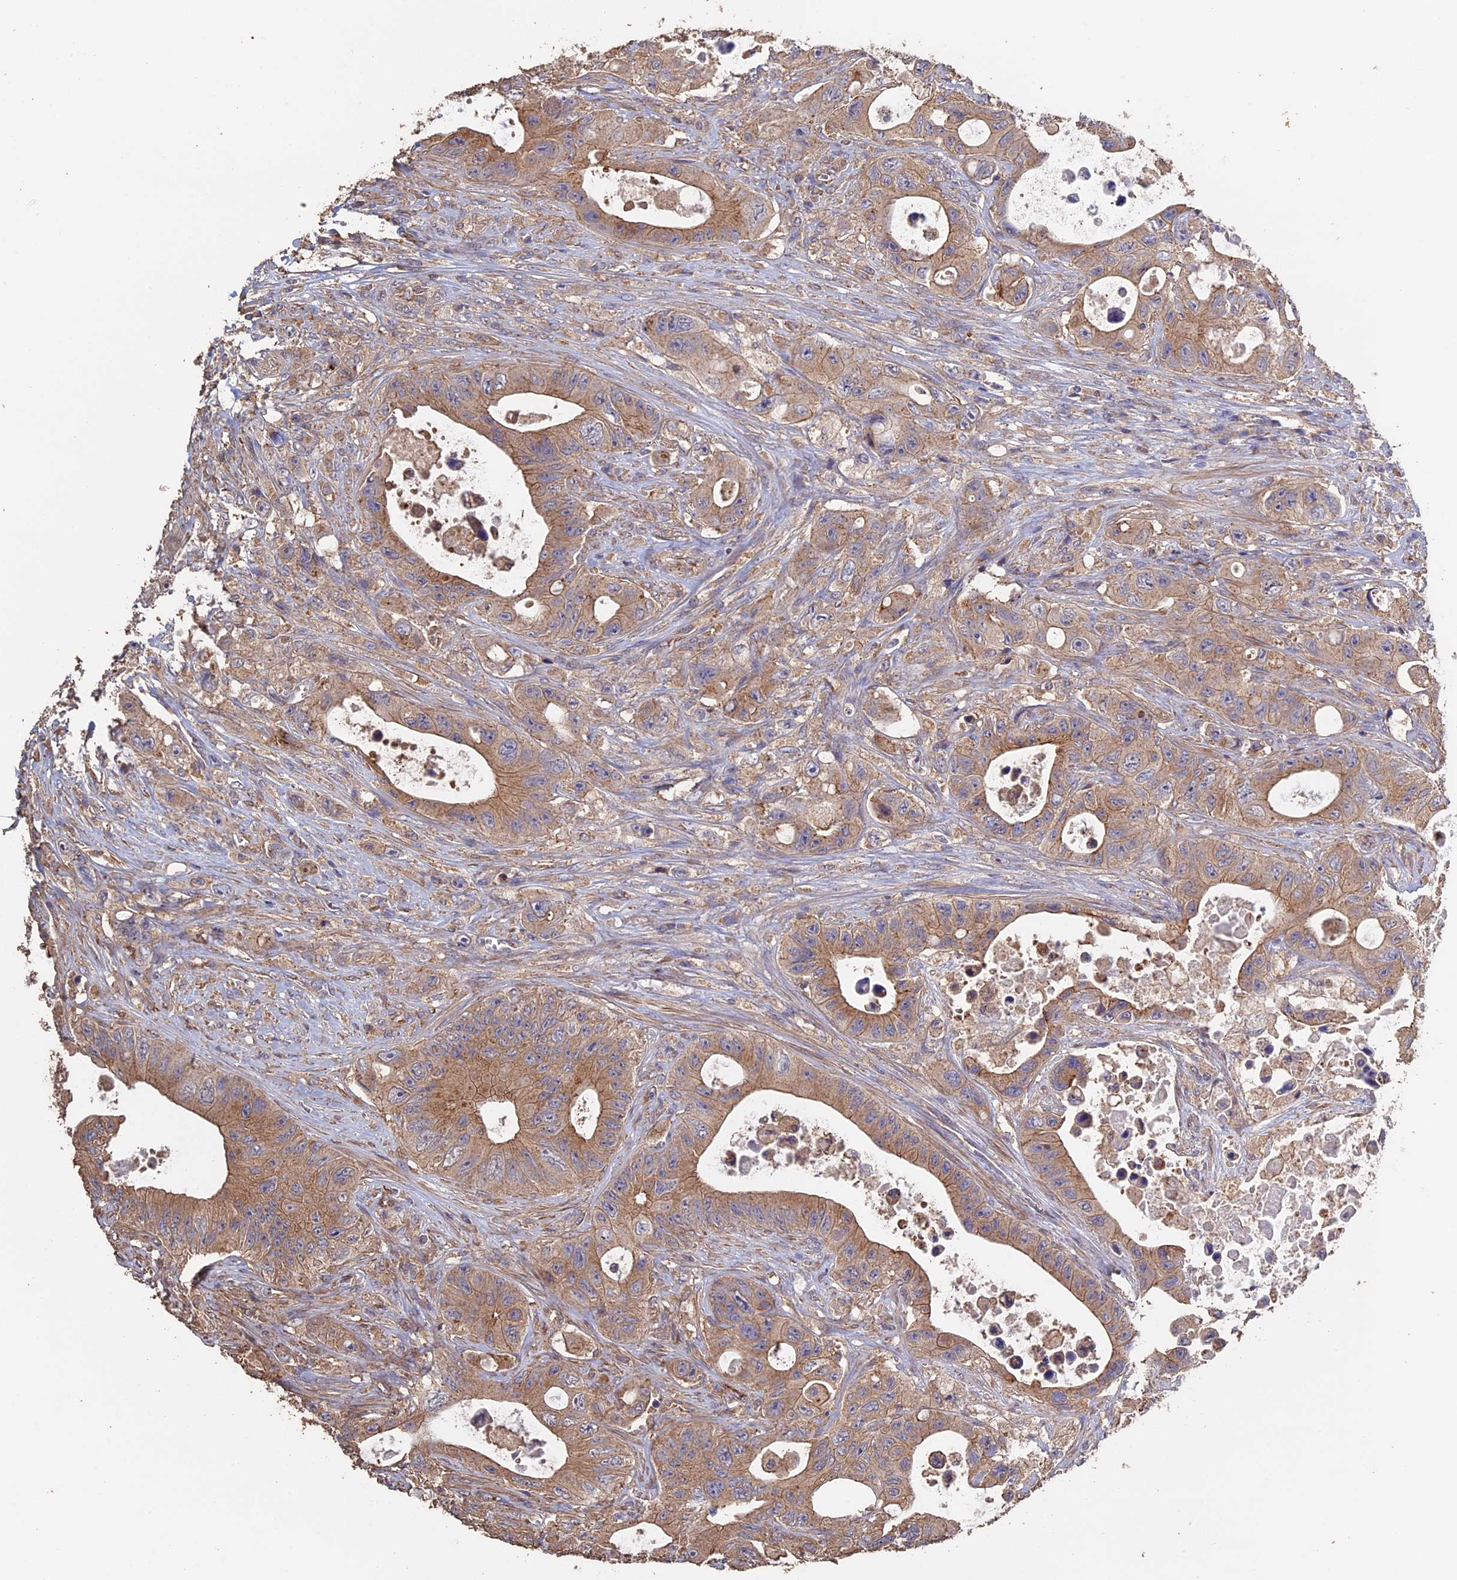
{"staining": {"intensity": "moderate", "quantity": "25%-75%", "location": "cytoplasmic/membranous"}, "tissue": "colorectal cancer", "cell_type": "Tumor cells", "image_type": "cancer", "snomed": [{"axis": "morphology", "description": "Adenocarcinoma, NOS"}, {"axis": "topography", "description": "Colon"}], "caption": "Immunohistochemistry (IHC) micrograph of human colorectal cancer stained for a protein (brown), which demonstrates medium levels of moderate cytoplasmic/membranous expression in about 25%-75% of tumor cells.", "gene": "PIGQ", "patient": {"sex": "female", "age": 46}}